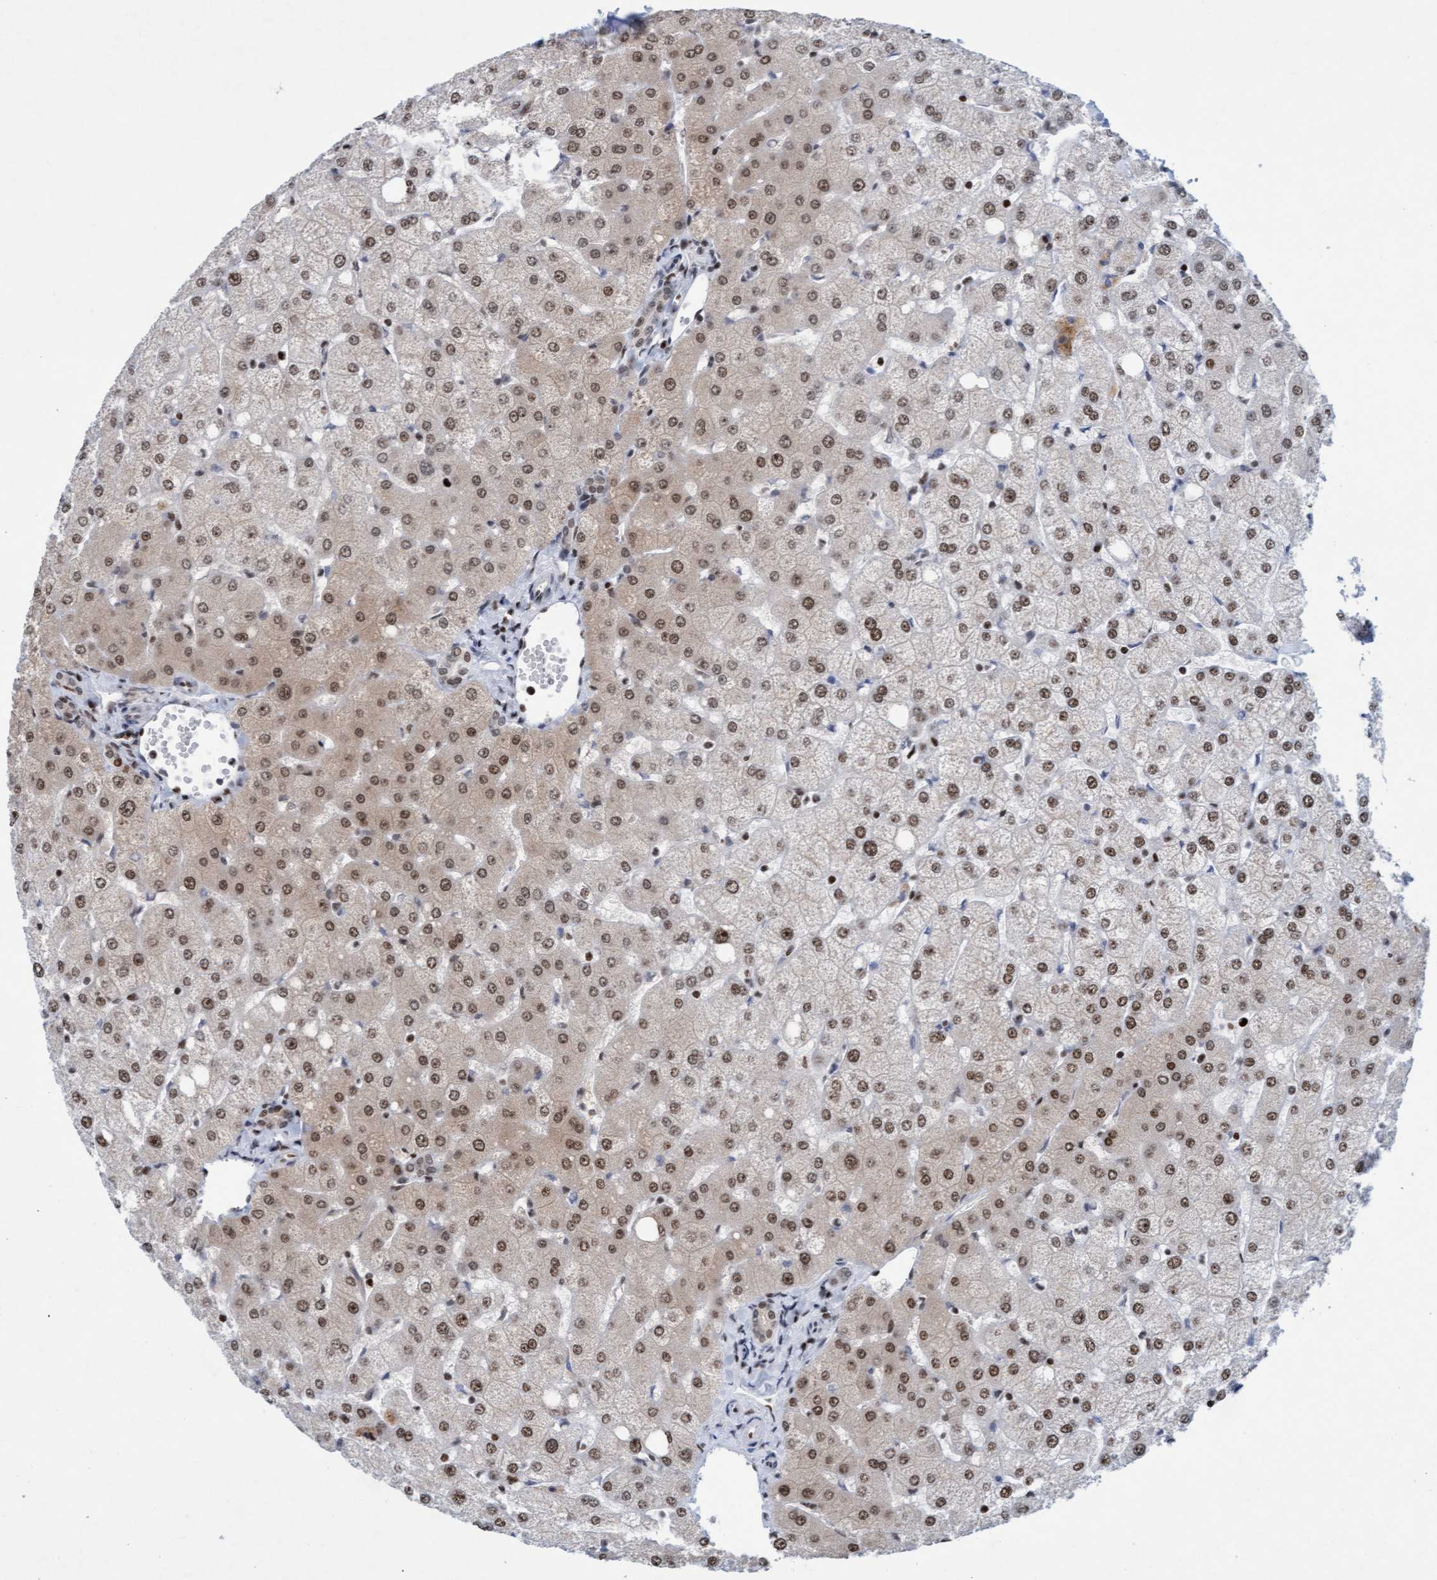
{"staining": {"intensity": "moderate", "quantity": ">75%", "location": "nuclear"}, "tissue": "liver", "cell_type": "Cholangiocytes", "image_type": "normal", "snomed": [{"axis": "morphology", "description": "Normal tissue, NOS"}, {"axis": "topography", "description": "Liver"}], "caption": "About >75% of cholangiocytes in unremarkable liver exhibit moderate nuclear protein positivity as visualized by brown immunohistochemical staining.", "gene": "GLRX2", "patient": {"sex": "female", "age": 54}}